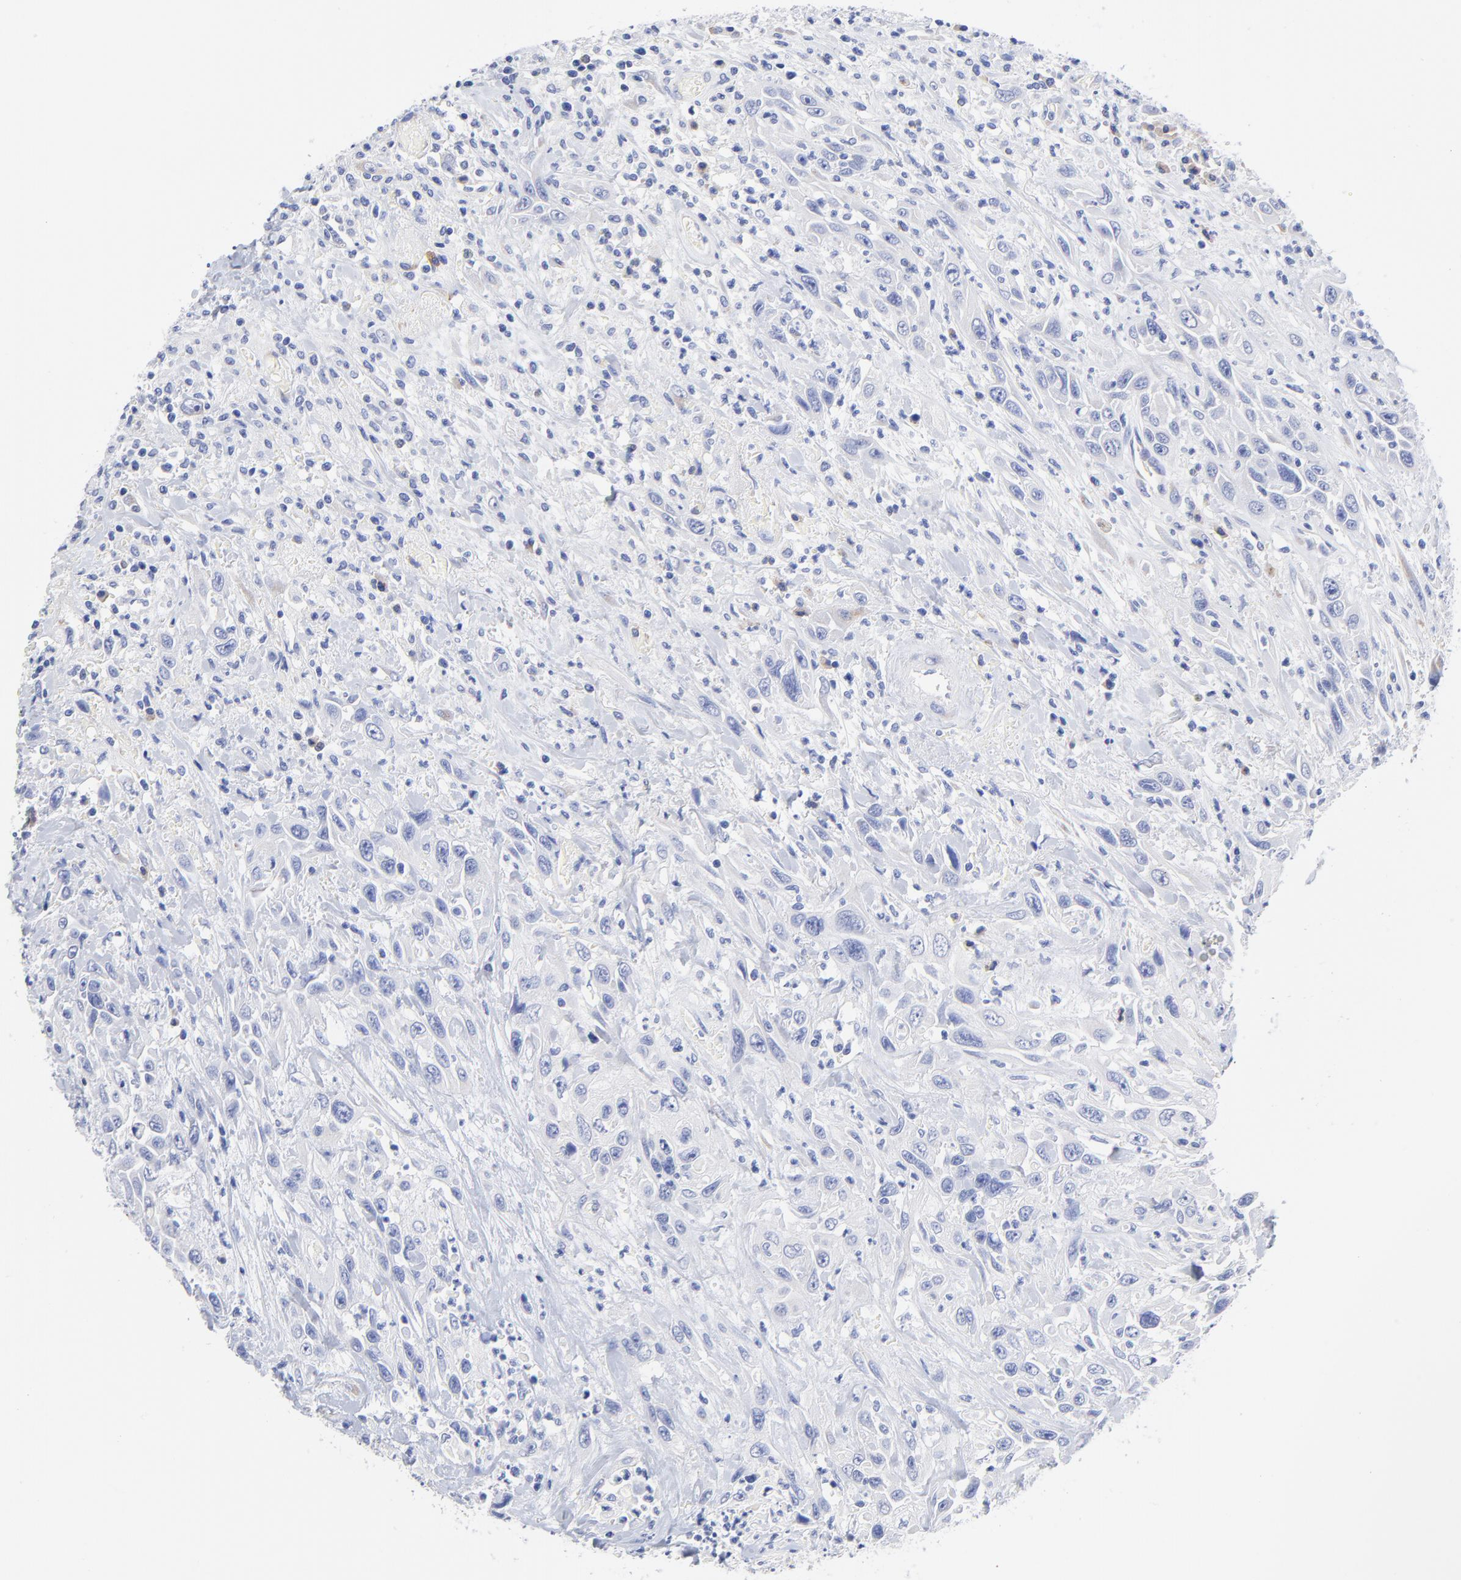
{"staining": {"intensity": "negative", "quantity": "none", "location": "none"}, "tissue": "urothelial cancer", "cell_type": "Tumor cells", "image_type": "cancer", "snomed": [{"axis": "morphology", "description": "Urothelial carcinoma, High grade"}, {"axis": "topography", "description": "Urinary bladder"}], "caption": "Urothelial carcinoma (high-grade) stained for a protein using IHC shows no positivity tumor cells.", "gene": "LAX1", "patient": {"sex": "female", "age": 84}}